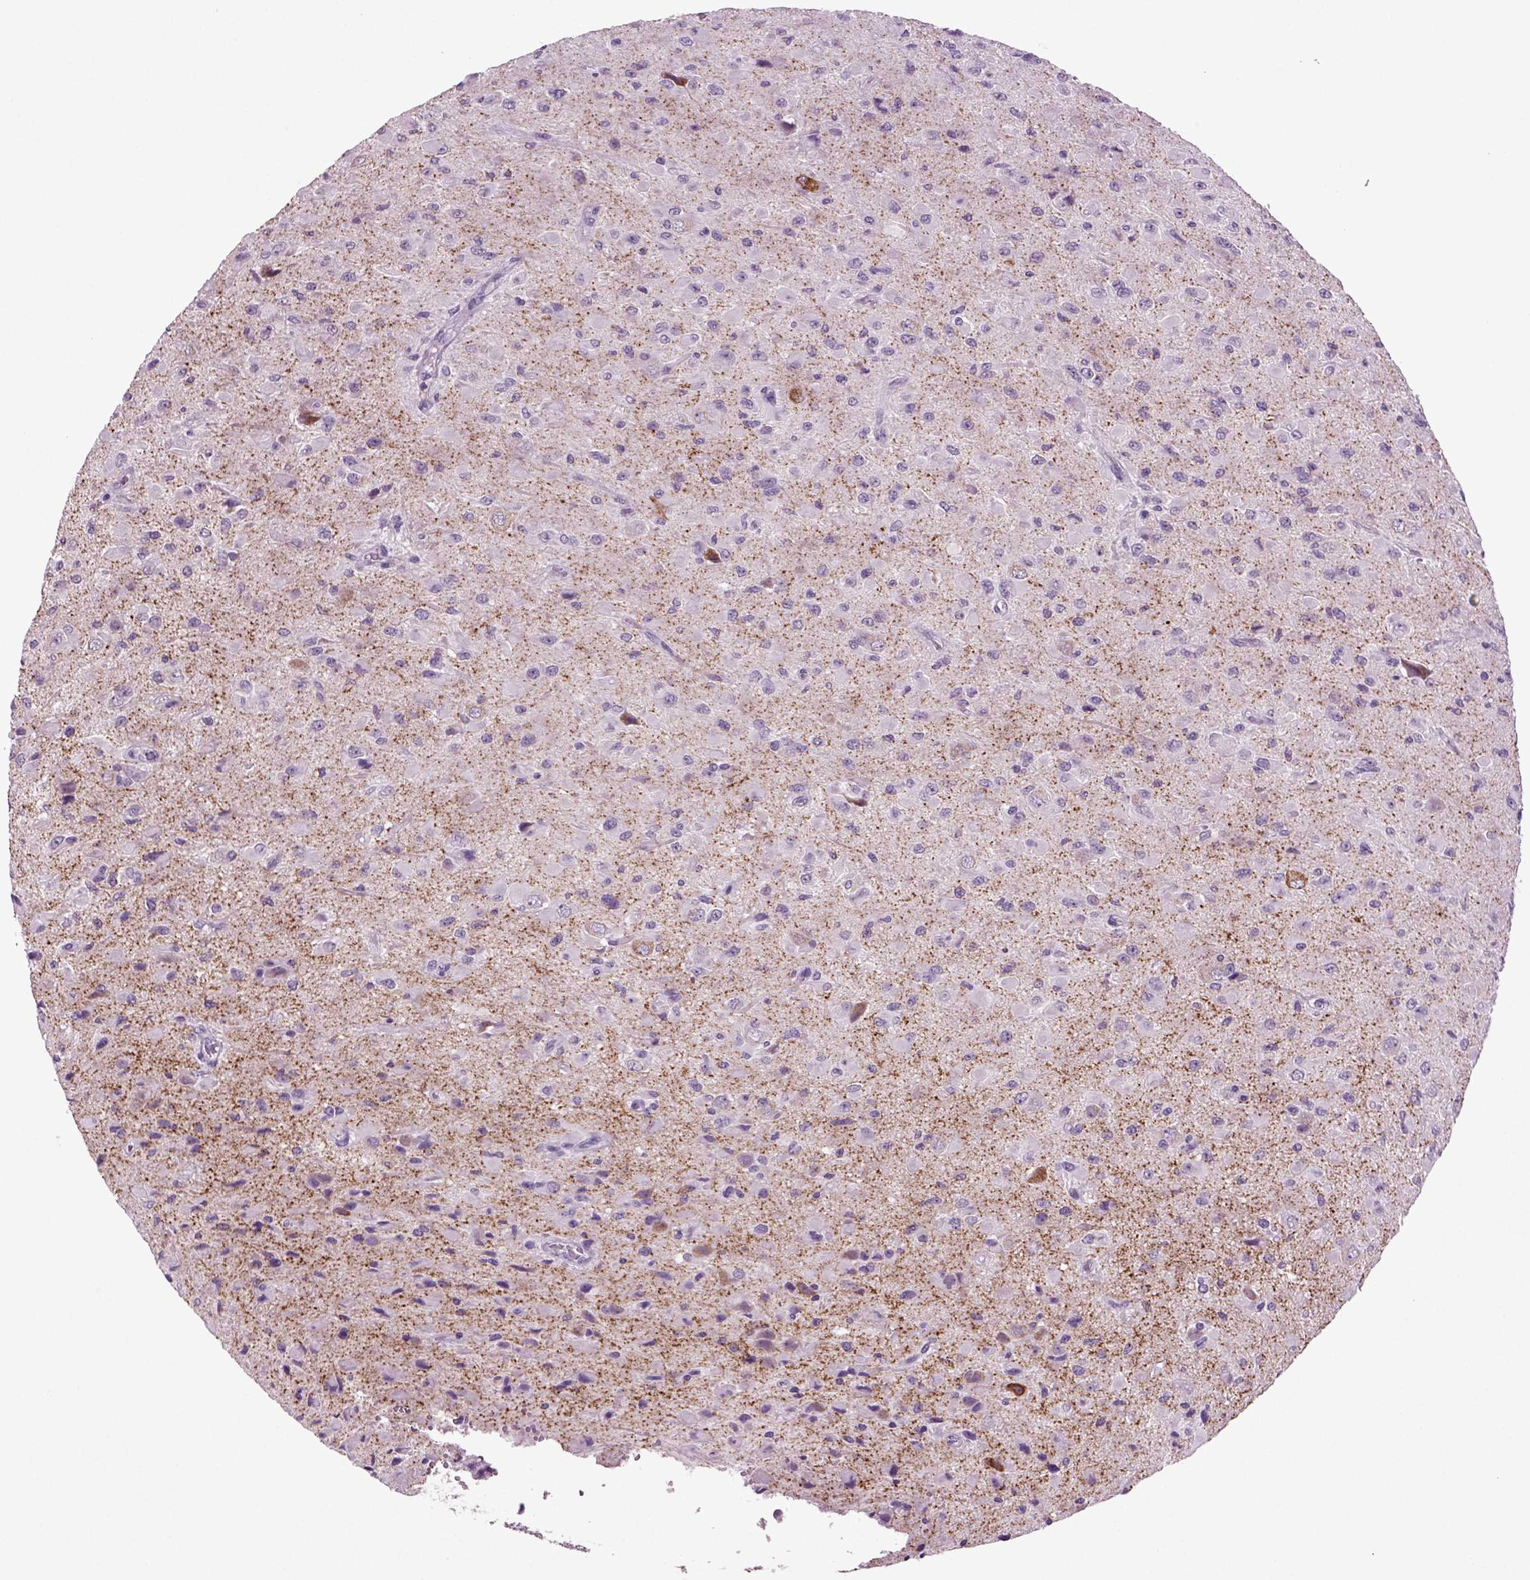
{"staining": {"intensity": "negative", "quantity": "none", "location": "none"}, "tissue": "glioma", "cell_type": "Tumor cells", "image_type": "cancer", "snomed": [{"axis": "morphology", "description": "Glioma, malignant, High grade"}, {"axis": "topography", "description": "Cerebral cortex"}], "caption": "Tumor cells show no significant protein positivity in malignant glioma (high-grade).", "gene": "SLC17A6", "patient": {"sex": "male", "age": 35}}